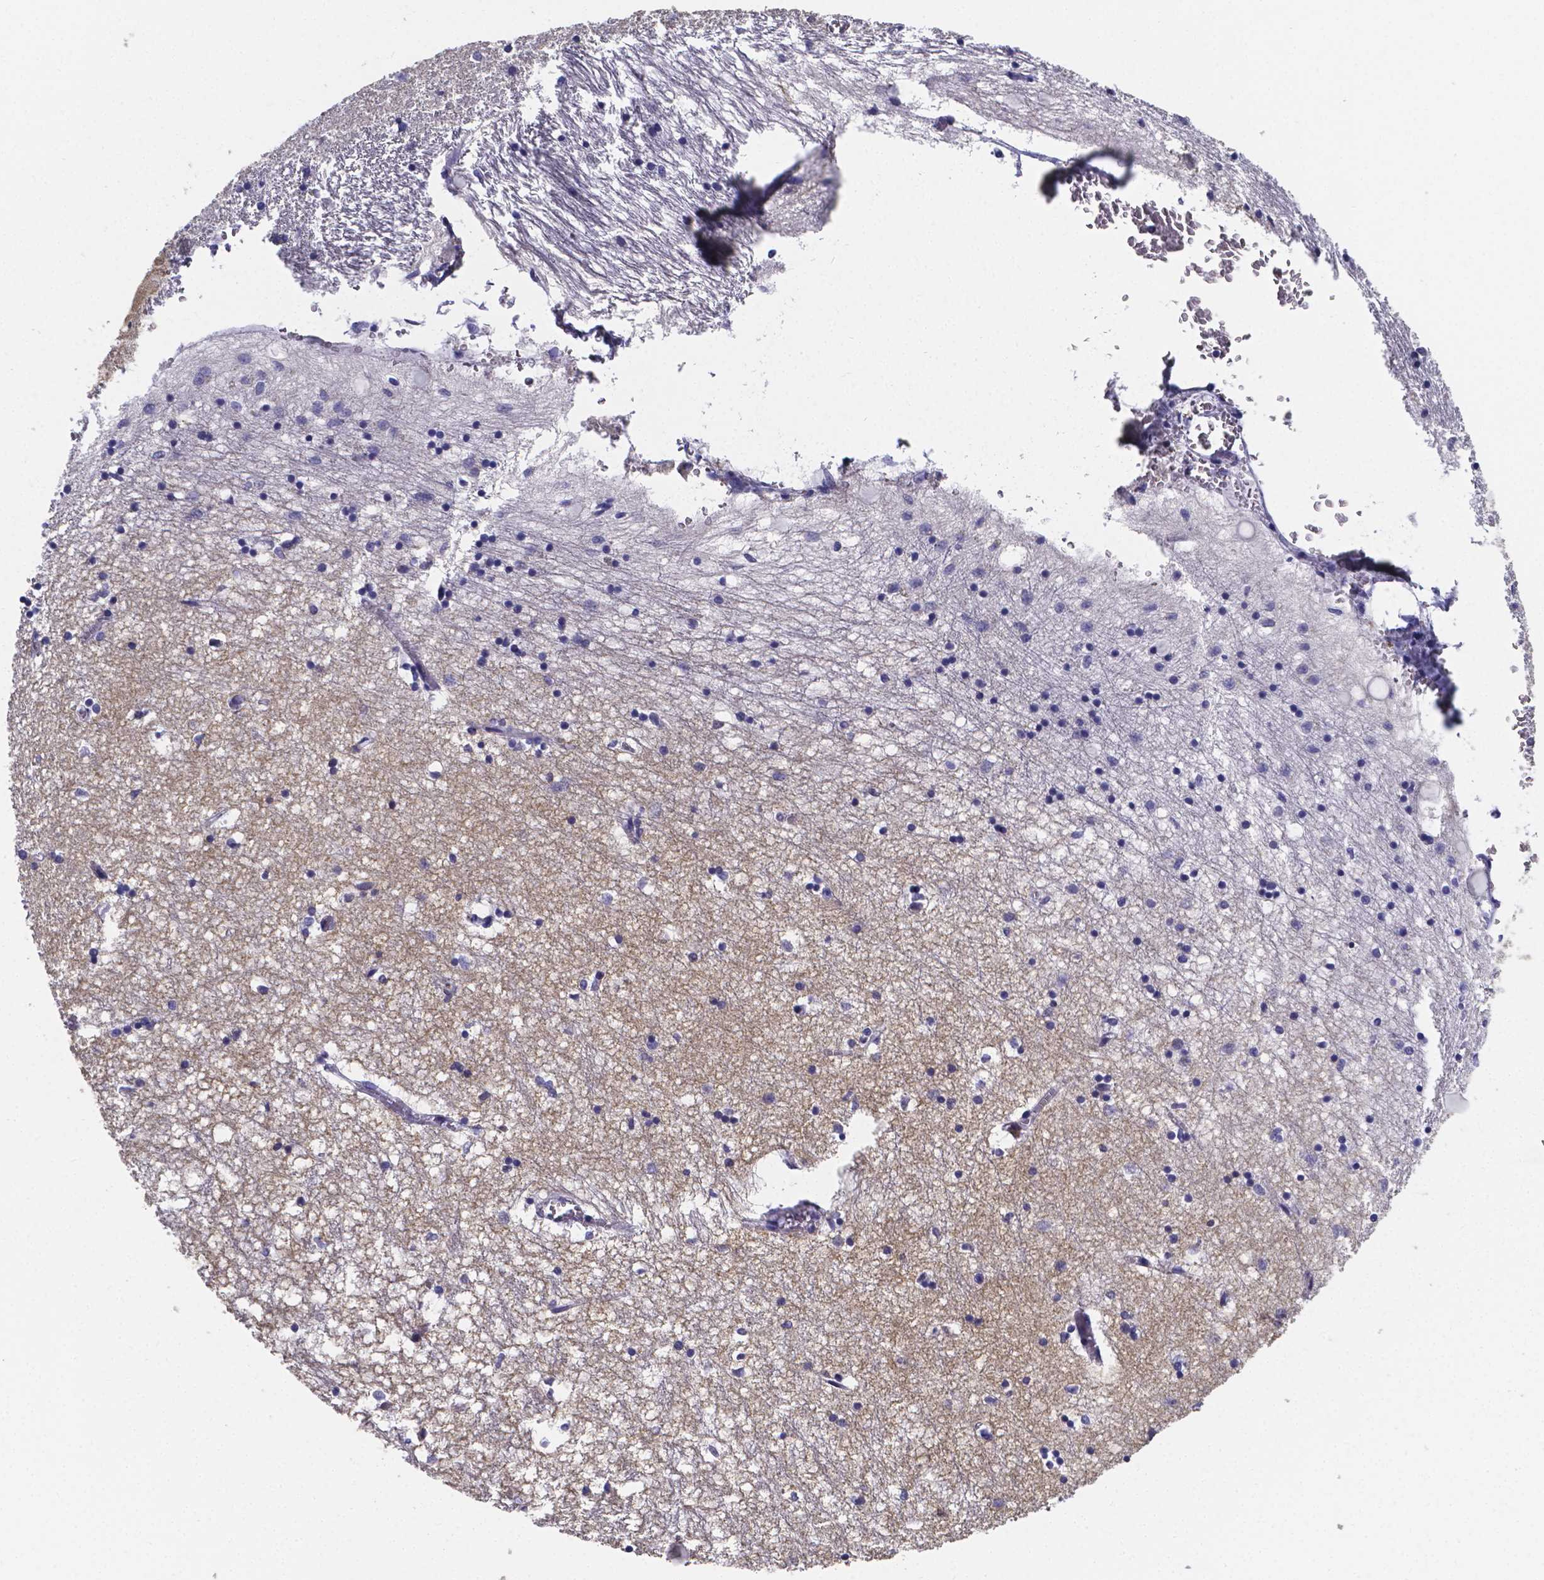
{"staining": {"intensity": "negative", "quantity": "none", "location": "none"}, "tissue": "hippocampus", "cell_type": "Glial cells", "image_type": "normal", "snomed": [{"axis": "morphology", "description": "Normal tissue, NOS"}, {"axis": "topography", "description": "Lateral ventricle wall"}, {"axis": "topography", "description": "Hippocampus"}], "caption": "Hippocampus stained for a protein using immunohistochemistry (IHC) reveals no positivity glial cells.", "gene": "GABRA3", "patient": {"sex": "female", "age": 63}}